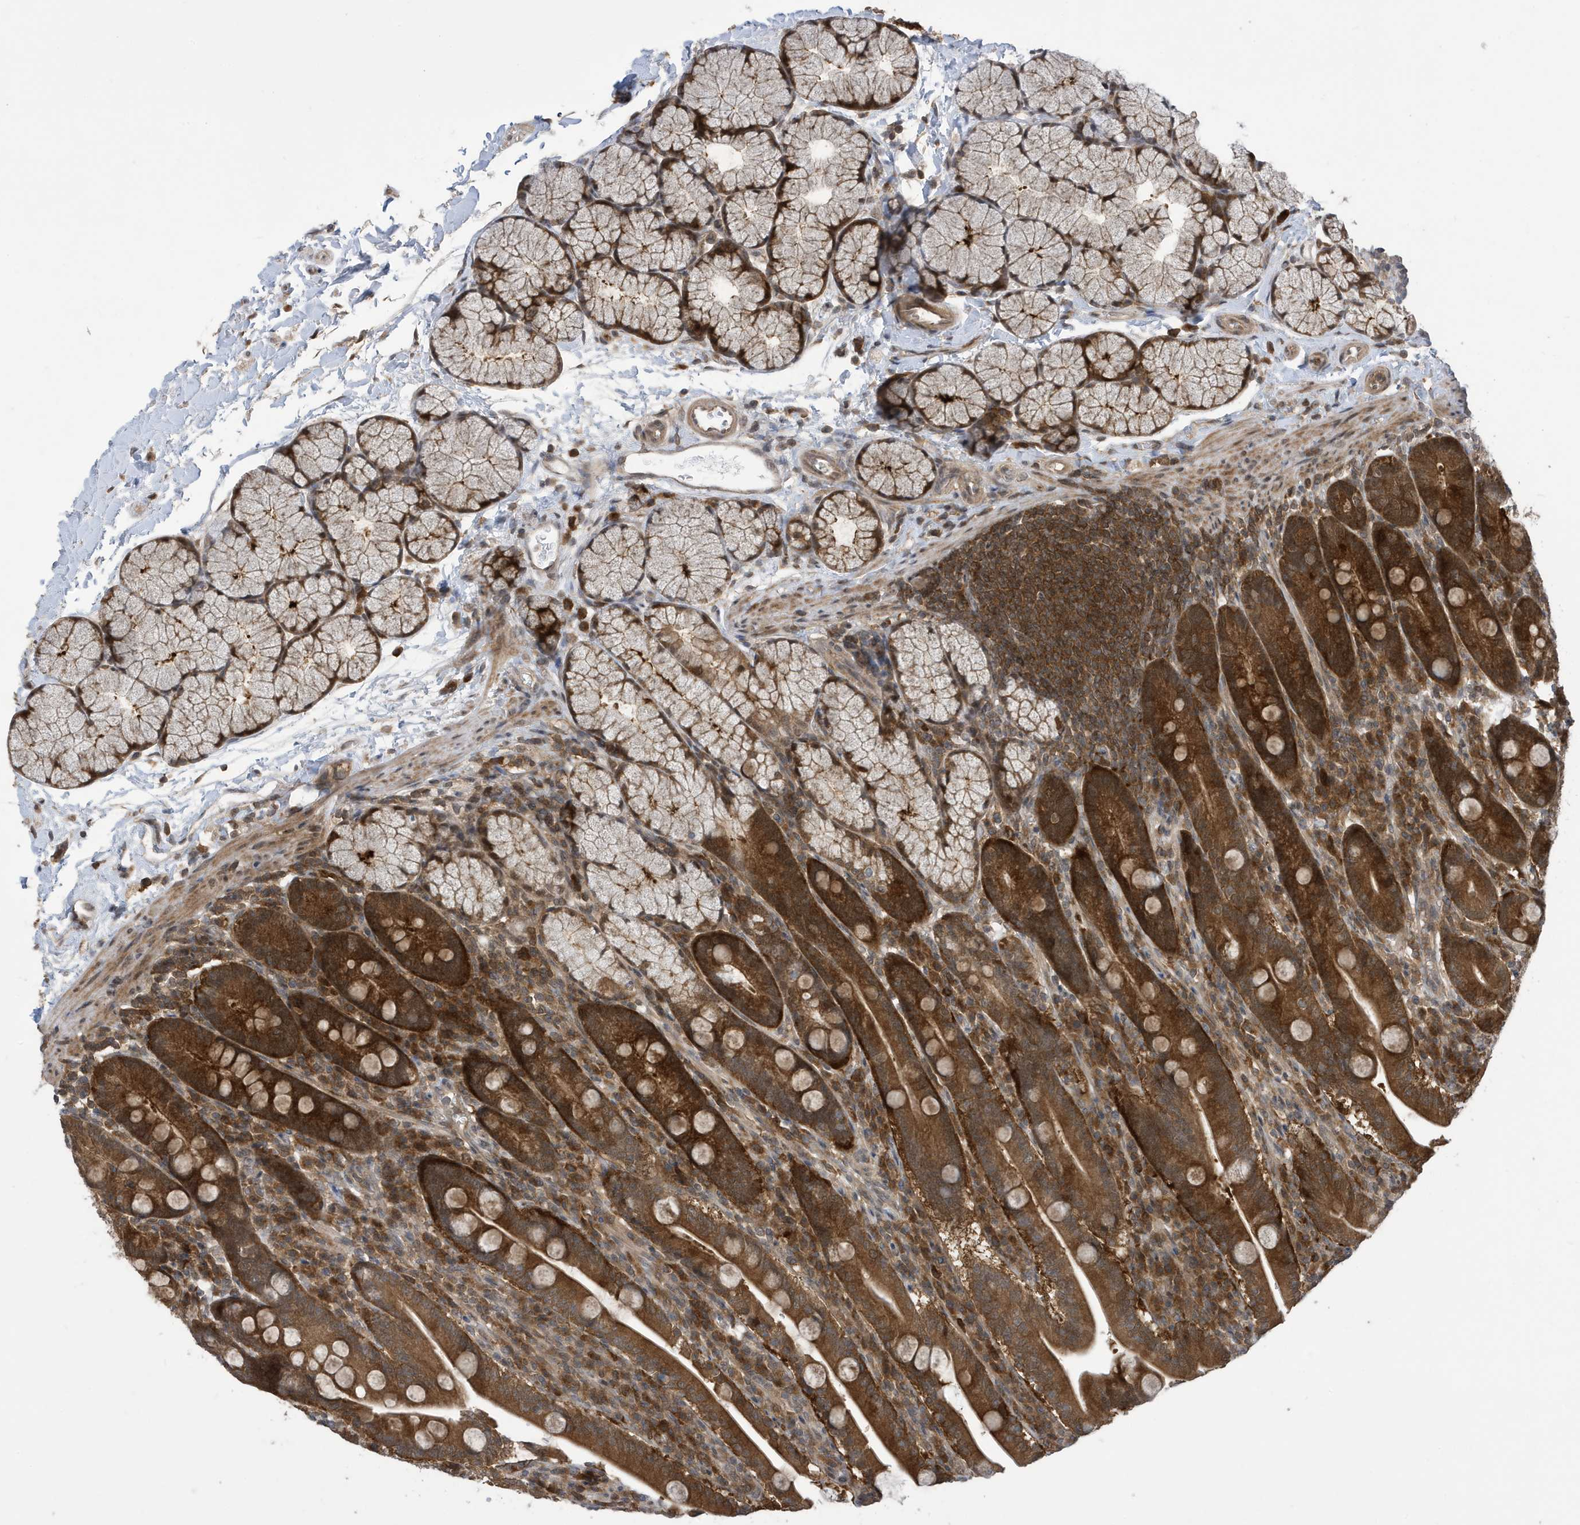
{"staining": {"intensity": "strong", "quantity": ">75%", "location": "cytoplasmic/membranous"}, "tissue": "duodenum", "cell_type": "Glandular cells", "image_type": "normal", "snomed": [{"axis": "morphology", "description": "Normal tissue, NOS"}, {"axis": "topography", "description": "Duodenum"}], "caption": "Immunohistochemistry (IHC) of normal duodenum exhibits high levels of strong cytoplasmic/membranous positivity in approximately >75% of glandular cells. (Brightfield microscopy of DAB IHC at high magnification).", "gene": "UBQLN1", "patient": {"sex": "male", "age": 35}}